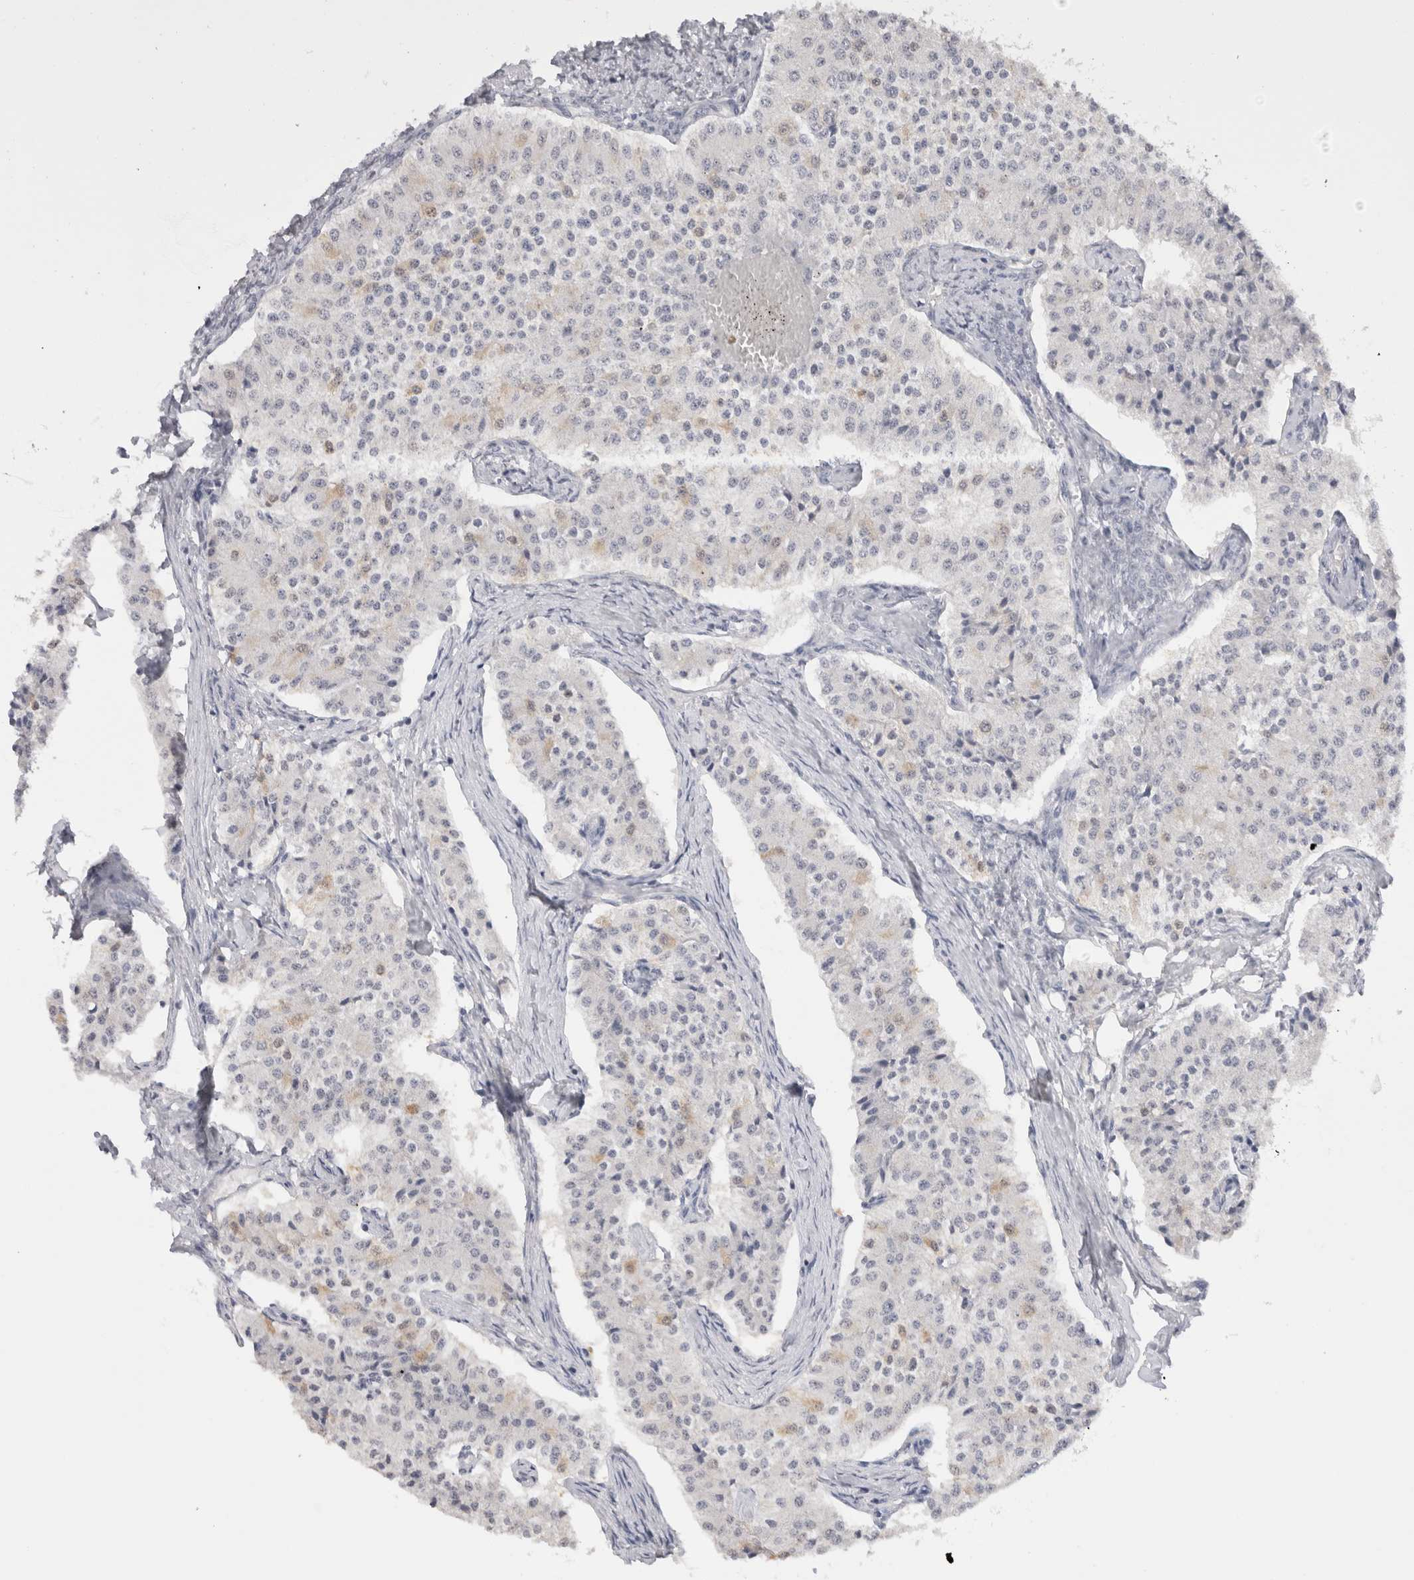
{"staining": {"intensity": "negative", "quantity": "none", "location": "none"}, "tissue": "carcinoid", "cell_type": "Tumor cells", "image_type": "cancer", "snomed": [{"axis": "morphology", "description": "Carcinoid, malignant, NOS"}, {"axis": "topography", "description": "Colon"}], "caption": "High power microscopy image of an IHC photomicrograph of carcinoid, revealing no significant positivity in tumor cells.", "gene": "CADM3", "patient": {"sex": "female", "age": 52}}